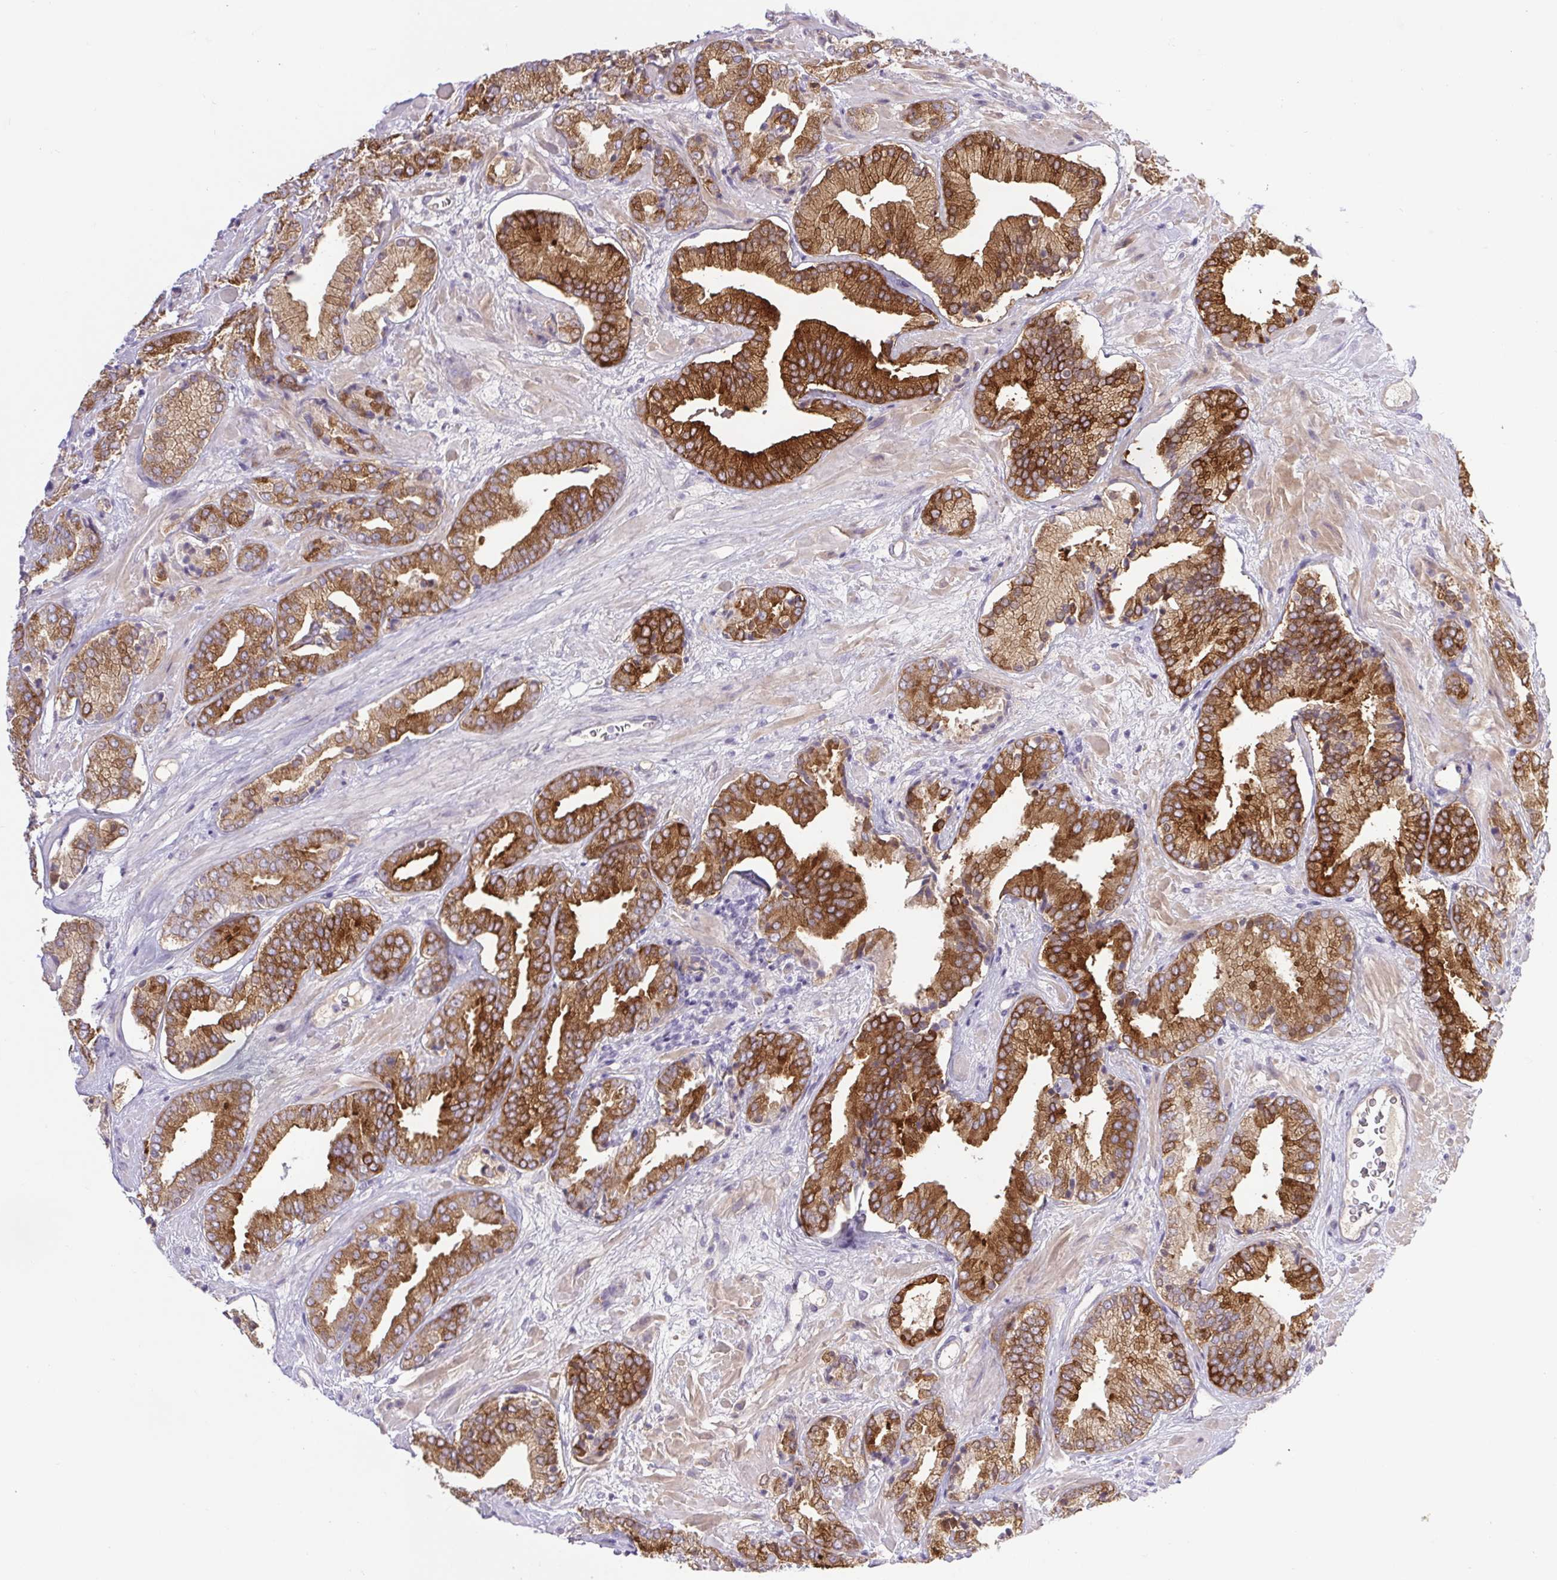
{"staining": {"intensity": "strong", "quantity": ">75%", "location": "nuclear"}, "tissue": "prostate cancer", "cell_type": "Tumor cells", "image_type": "cancer", "snomed": [{"axis": "morphology", "description": "Adenocarcinoma, High grade"}, {"axis": "topography", "description": "Prostate"}], "caption": "DAB (3,3'-diaminobenzidine) immunohistochemical staining of prostate cancer displays strong nuclear protein positivity in approximately >75% of tumor cells.", "gene": "BCAS1", "patient": {"sex": "male", "age": 56}}